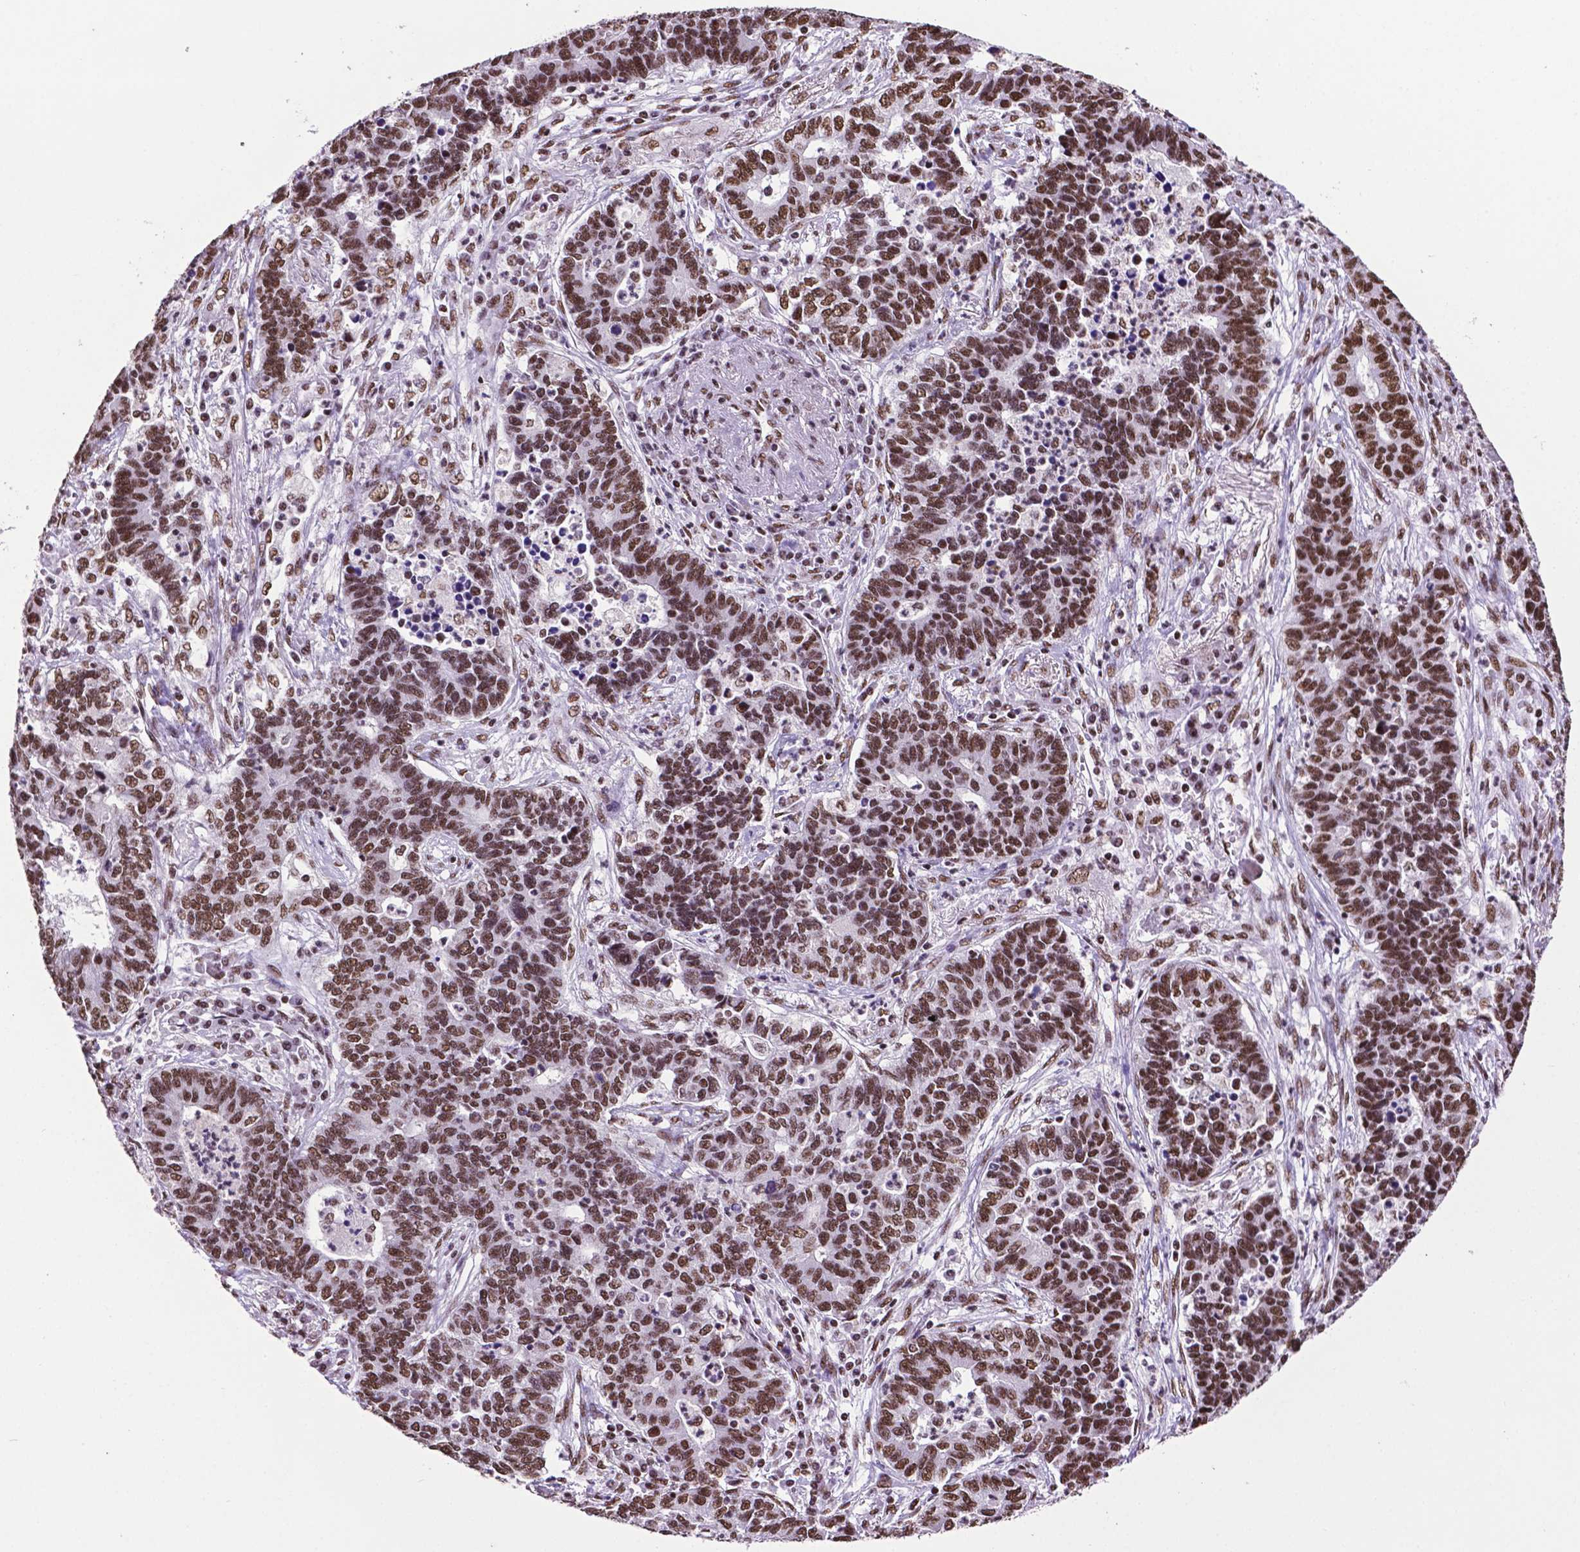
{"staining": {"intensity": "moderate", "quantity": ">75%", "location": "nuclear"}, "tissue": "lung cancer", "cell_type": "Tumor cells", "image_type": "cancer", "snomed": [{"axis": "morphology", "description": "Adenocarcinoma, NOS"}, {"axis": "topography", "description": "Lung"}], "caption": "This is a histology image of immunohistochemistry (IHC) staining of lung cancer (adenocarcinoma), which shows moderate positivity in the nuclear of tumor cells.", "gene": "CCAR2", "patient": {"sex": "female", "age": 57}}